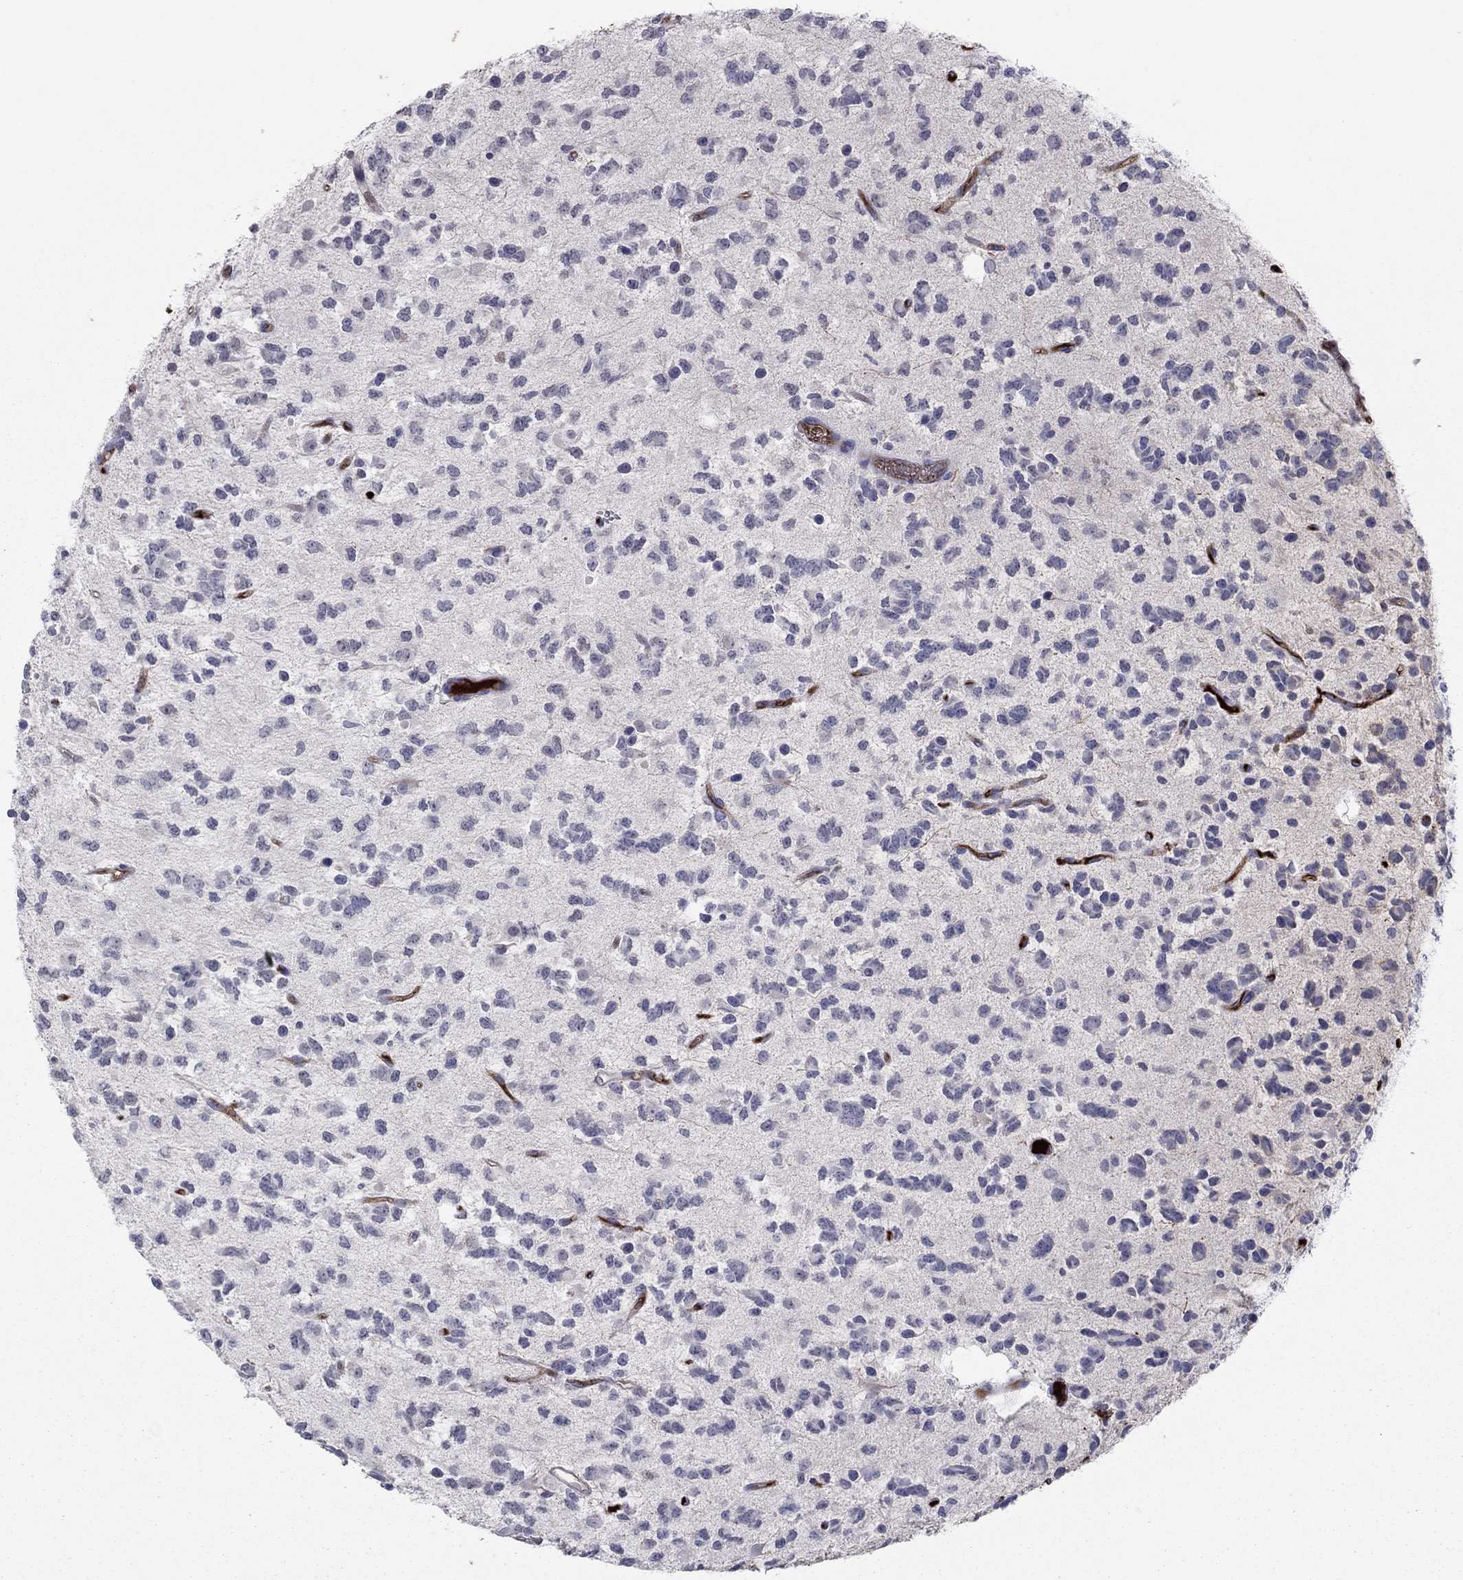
{"staining": {"intensity": "negative", "quantity": "none", "location": "none"}, "tissue": "glioma", "cell_type": "Tumor cells", "image_type": "cancer", "snomed": [{"axis": "morphology", "description": "Glioma, malignant, Low grade"}, {"axis": "topography", "description": "Brain"}], "caption": "Immunohistochemical staining of malignant low-grade glioma shows no significant positivity in tumor cells. Brightfield microscopy of immunohistochemistry stained with DAB (3,3'-diaminobenzidine) (brown) and hematoxylin (blue), captured at high magnification.", "gene": "HPX", "patient": {"sex": "female", "age": 45}}